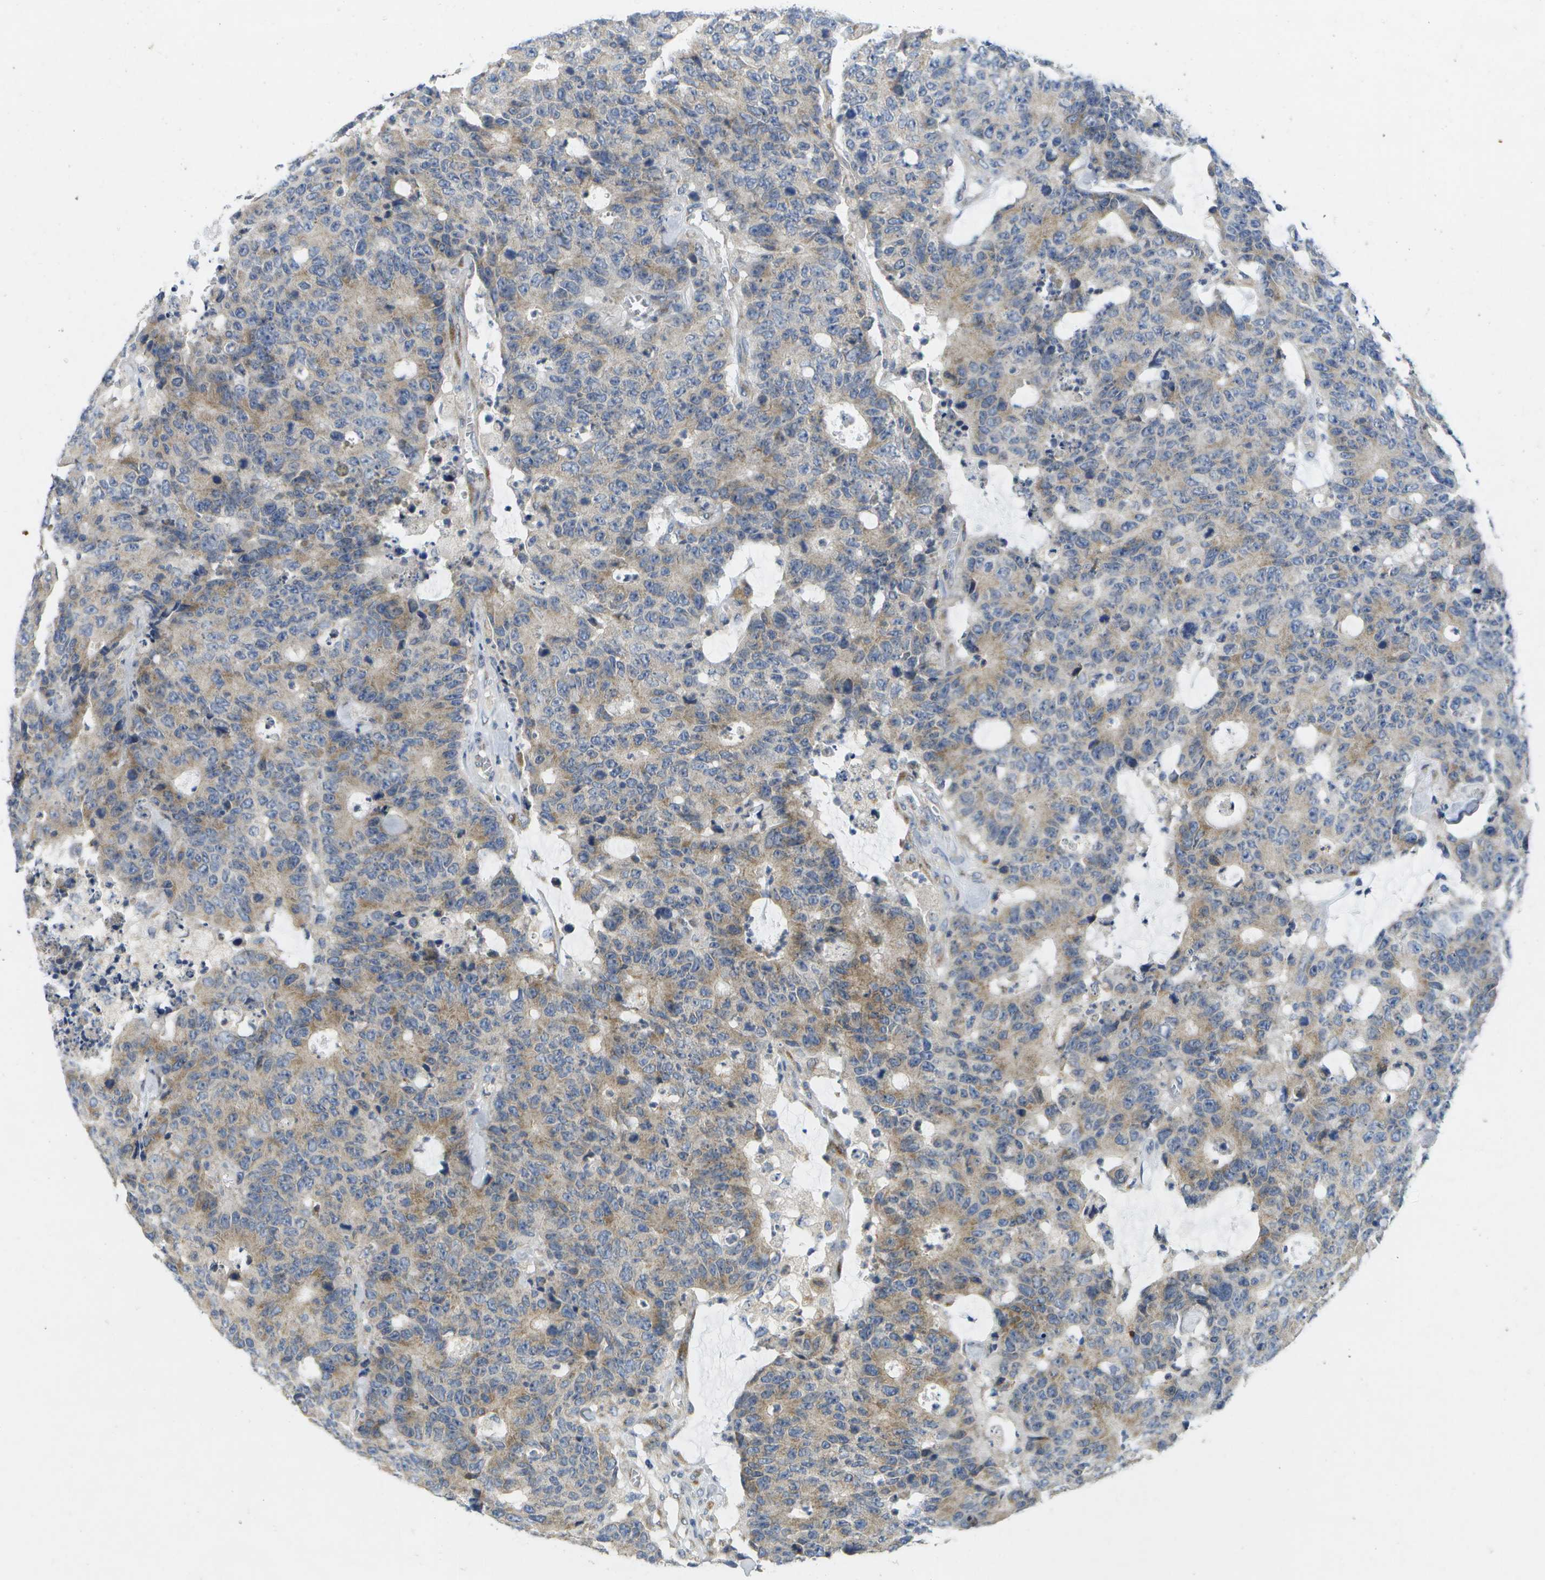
{"staining": {"intensity": "moderate", "quantity": "25%-75%", "location": "cytoplasmic/membranous"}, "tissue": "colorectal cancer", "cell_type": "Tumor cells", "image_type": "cancer", "snomed": [{"axis": "morphology", "description": "Adenocarcinoma, NOS"}, {"axis": "topography", "description": "Colon"}], "caption": "Immunohistochemistry (IHC) staining of colorectal cancer (adenocarcinoma), which displays medium levels of moderate cytoplasmic/membranous positivity in about 25%-75% of tumor cells indicating moderate cytoplasmic/membranous protein positivity. The staining was performed using DAB (brown) for protein detection and nuclei were counterstained in hematoxylin (blue).", "gene": "KDELR1", "patient": {"sex": "female", "age": 86}}